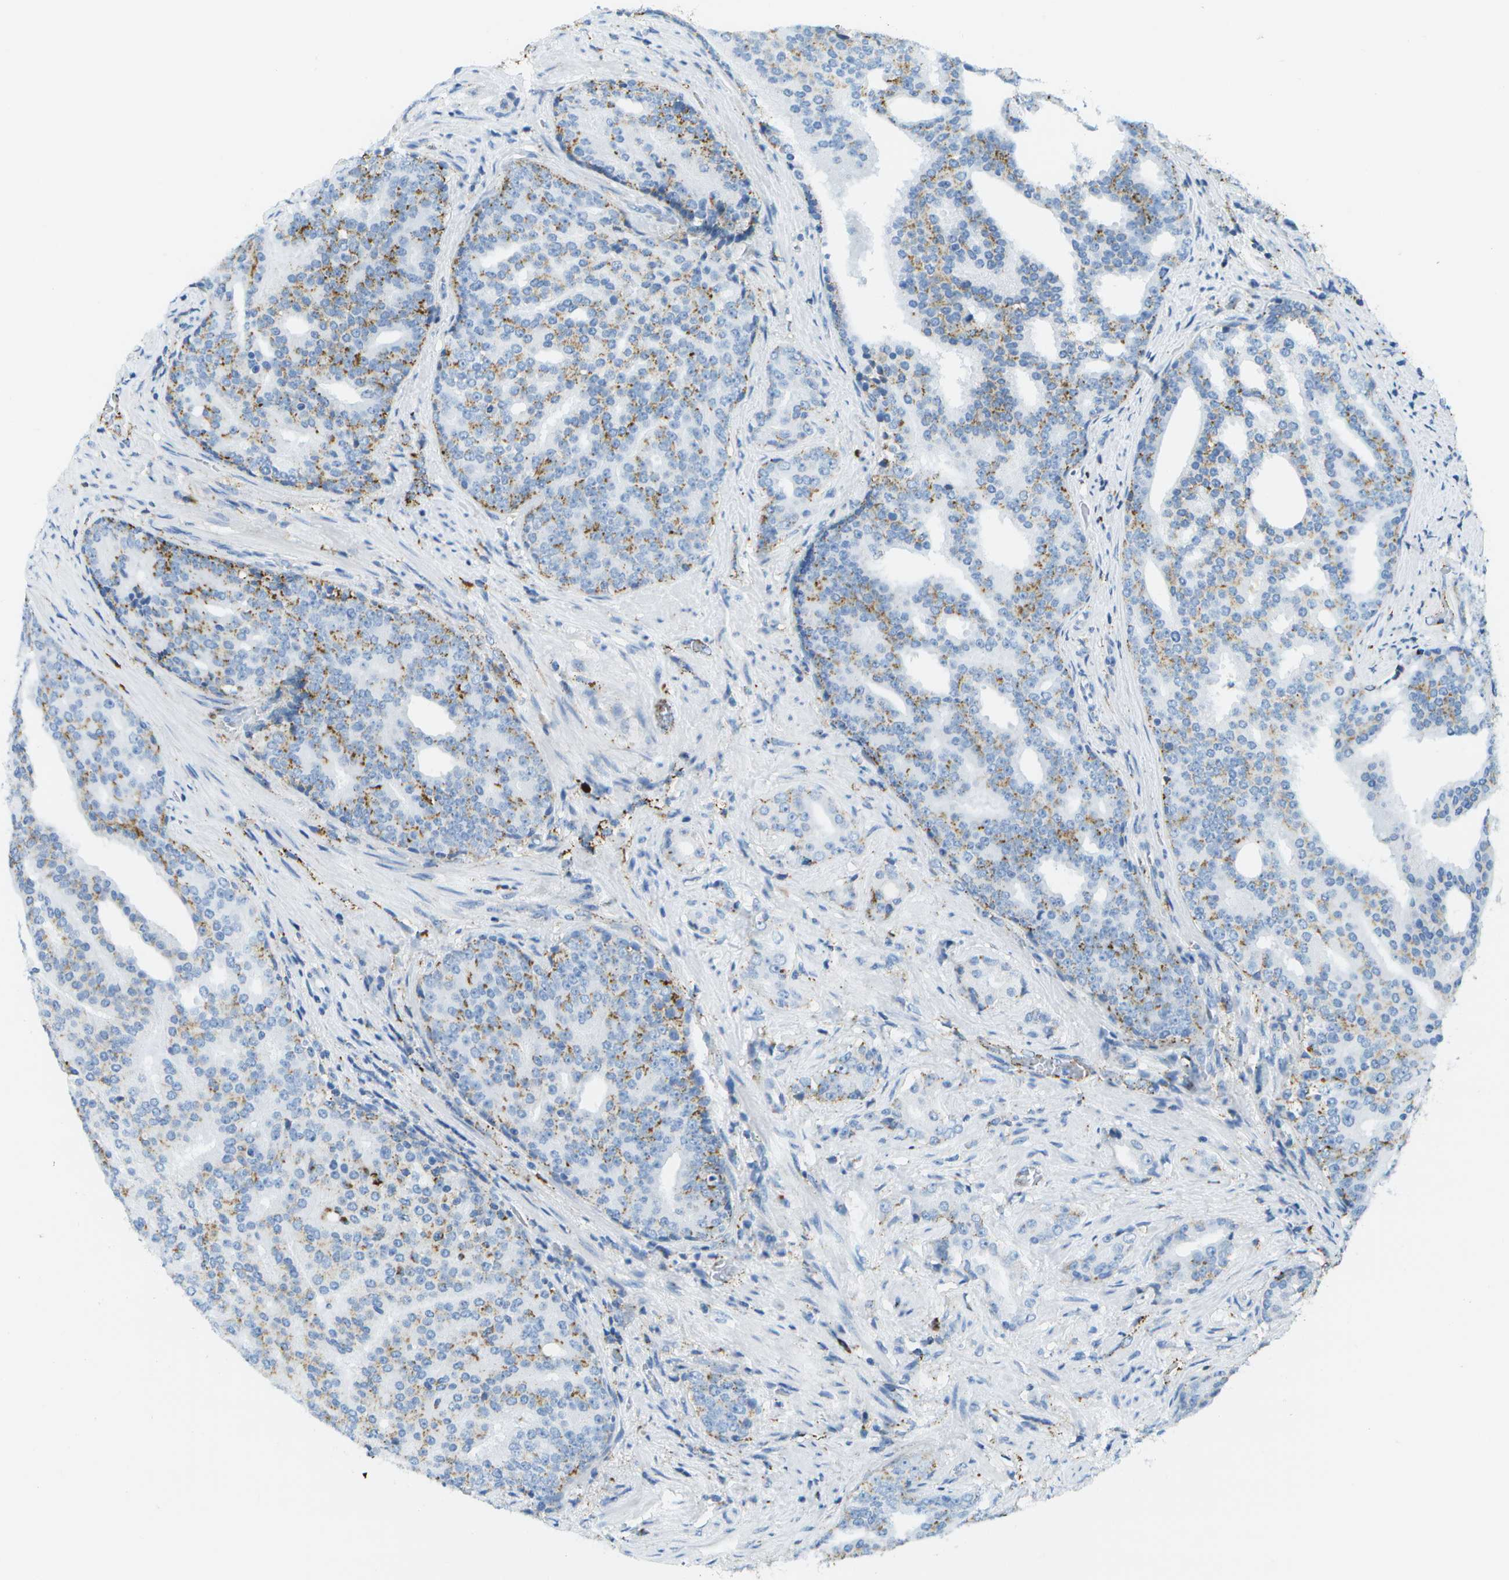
{"staining": {"intensity": "moderate", "quantity": "25%-75%", "location": "cytoplasmic/membranous"}, "tissue": "prostate cancer", "cell_type": "Tumor cells", "image_type": "cancer", "snomed": [{"axis": "morphology", "description": "Adenocarcinoma, High grade"}, {"axis": "topography", "description": "Prostate"}], "caption": "Brown immunohistochemical staining in human adenocarcinoma (high-grade) (prostate) demonstrates moderate cytoplasmic/membranous expression in about 25%-75% of tumor cells.", "gene": "PRCP", "patient": {"sex": "male", "age": 71}}